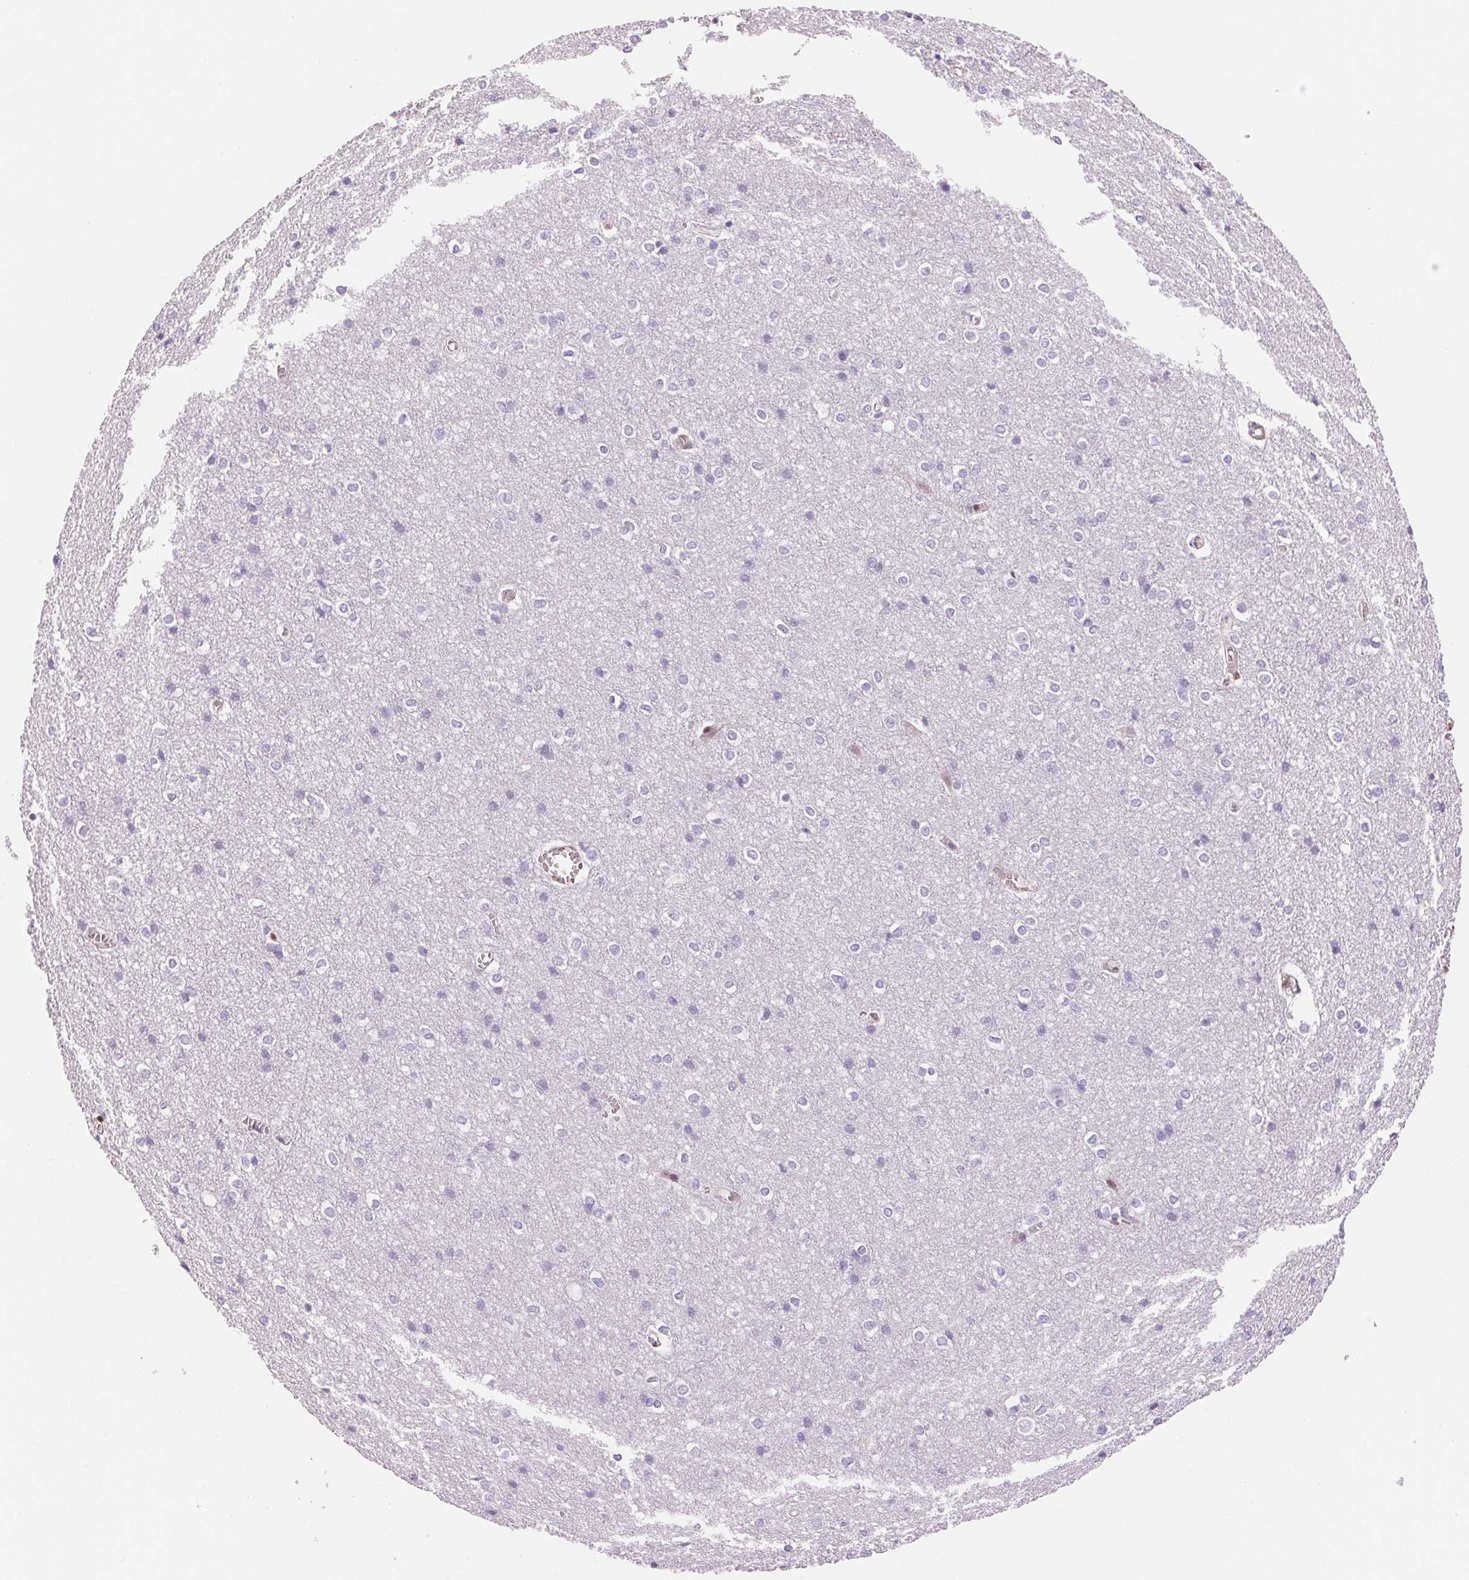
{"staining": {"intensity": "moderate", "quantity": "25%-75%", "location": "cytoplasmic/membranous"}, "tissue": "cerebral cortex", "cell_type": "Endothelial cells", "image_type": "normal", "snomed": [{"axis": "morphology", "description": "Normal tissue, NOS"}, {"axis": "topography", "description": "Cerebral cortex"}], "caption": "Immunohistochemical staining of normal cerebral cortex reveals medium levels of moderate cytoplasmic/membranous positivity in approximately 25%-75% of endothelial cells. (Brightfield microscopy of DAB IHC at high magnification).", "gene": "SMTN", "patient": {"sex": "male", "age": 37}}